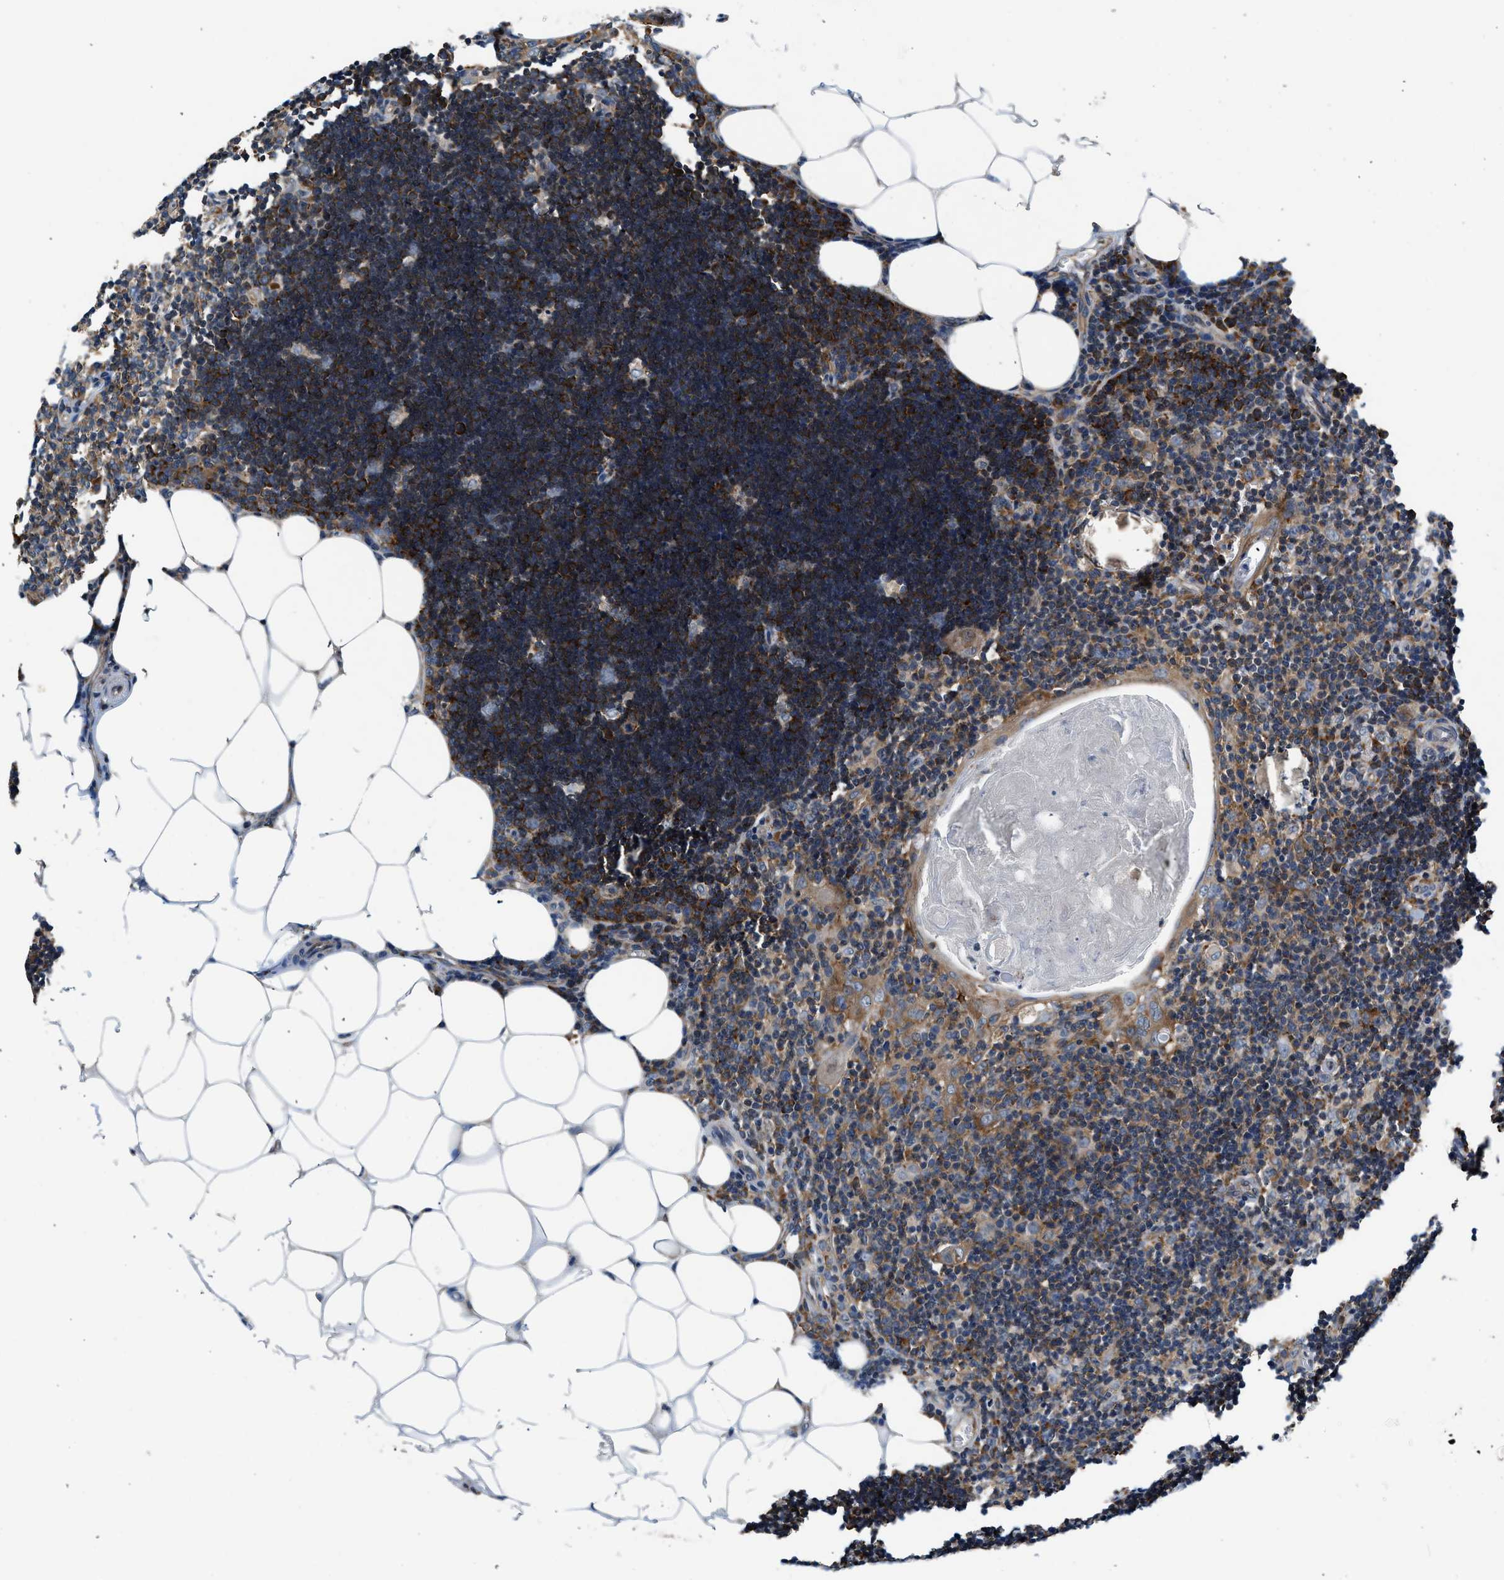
{"staining": {"intensity": "strong", "quantity": "25%-75%", "location": "cytoplasmic/membranous"}, "tissue": "lymph node", "cell_type": "Germinal center cells", "image_type": "normal", "snomed": [{"axis": "morphology", "description": "Normal tissue, NOS"}, {"axis": "topography", "description": "Lymph node"}], "caption": "Lymph node stained for a protein shows strong cytoplasmic/membranous positivity in germinal center cells. (brown staining indicates protein expression, while blue staining denotes nuclei).", "gene": "PA2G4", "patient": {"sex": "male", "age": 33}}